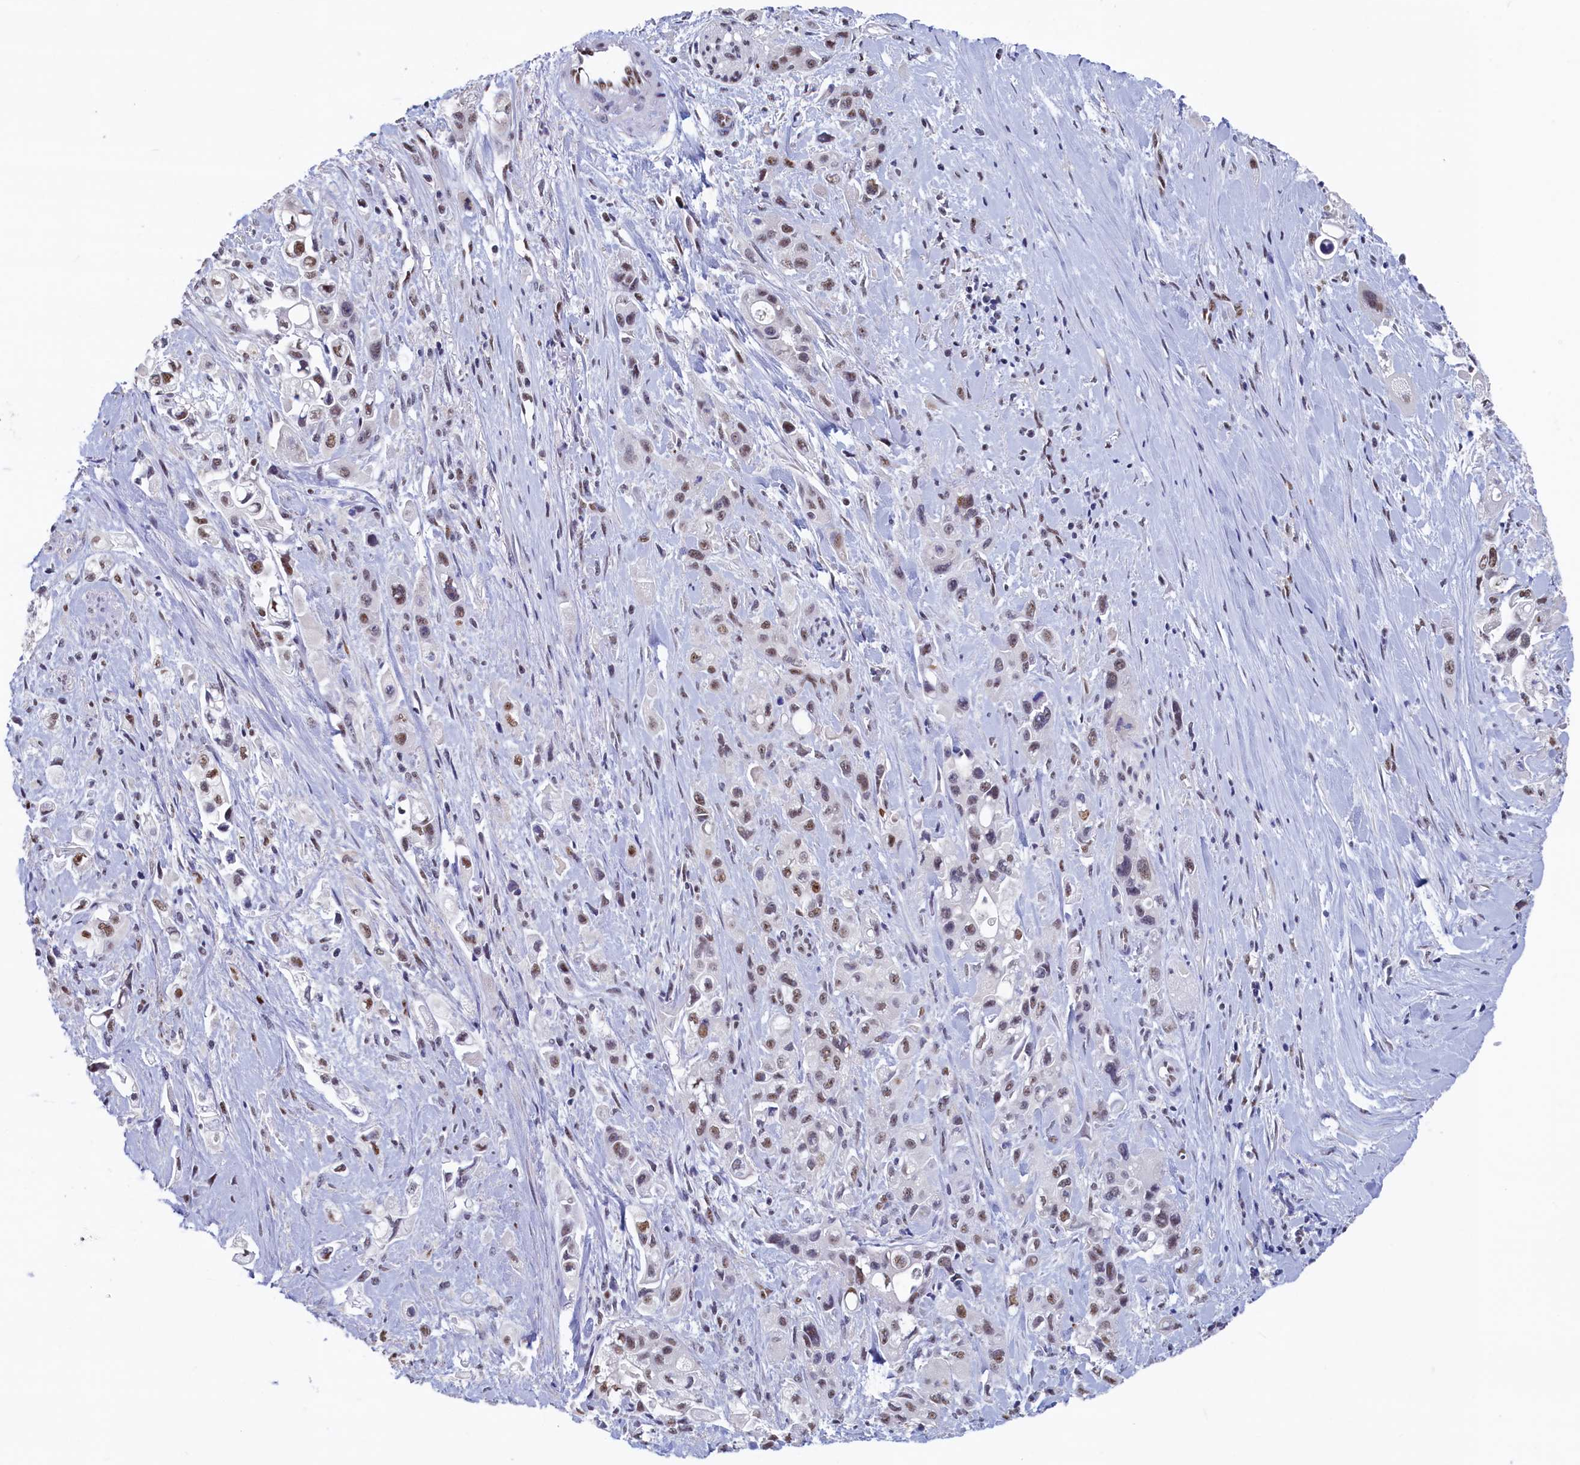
{"staining": {"intensity": "moderate", "quantity": "<25%", "location": "nuclear"}, "tissue": "pancreatic cancer", "cell_type": "Tumor cells", "image_type": "cancer", "snomed": [{"axis": "morphology", "description": "Adenocarcinoma, NOS"}, {"axis": "topography", "description": "Pancreas"}], "caption": "IHC of pancreatic cancer exhibits low levels of moderate nuclear positivity in approximately <25% of tumor cells.", "gene": "MOSPD3", "patient": {"sex": "female", "age": 66}}